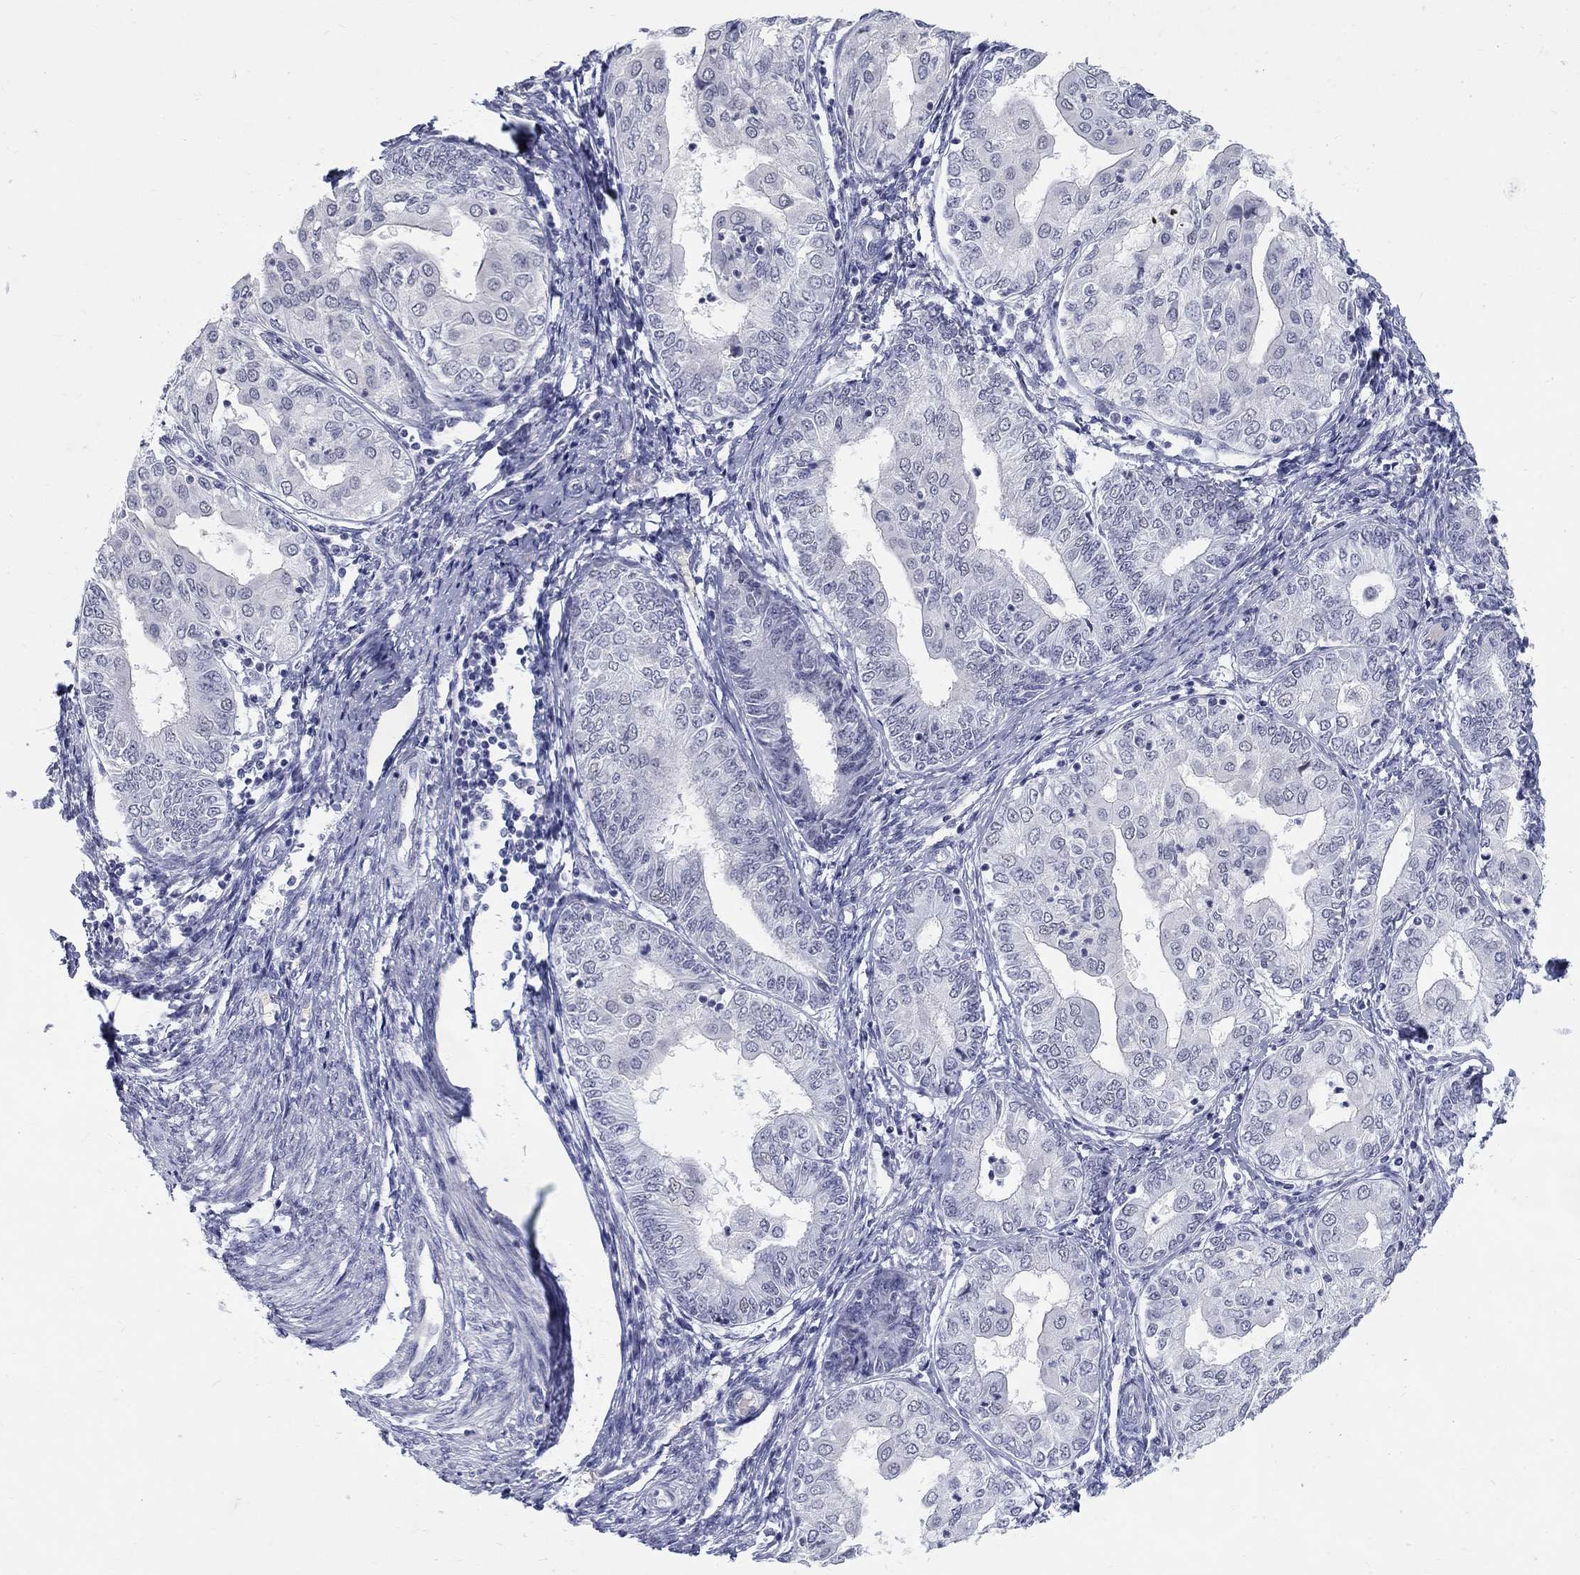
{"staining": {"intensity": "negative", "quantity": "none", "location": "none"}, "tissue": "endometrial cancer", "cell_type": "Tumor cells", "image_type": "cancer", "snomed": [{"axis": "morphology", "description": "Adenocarcinoma, NOS"}, {"axis": "topography", "description": "Endometrium"}], "caption": "Endometrial cancer was stained to show a protein in brown. There is no significant expression in tumor cells.", "gene": "DMTN", "patient": {"sex": "female", "age": 68}}